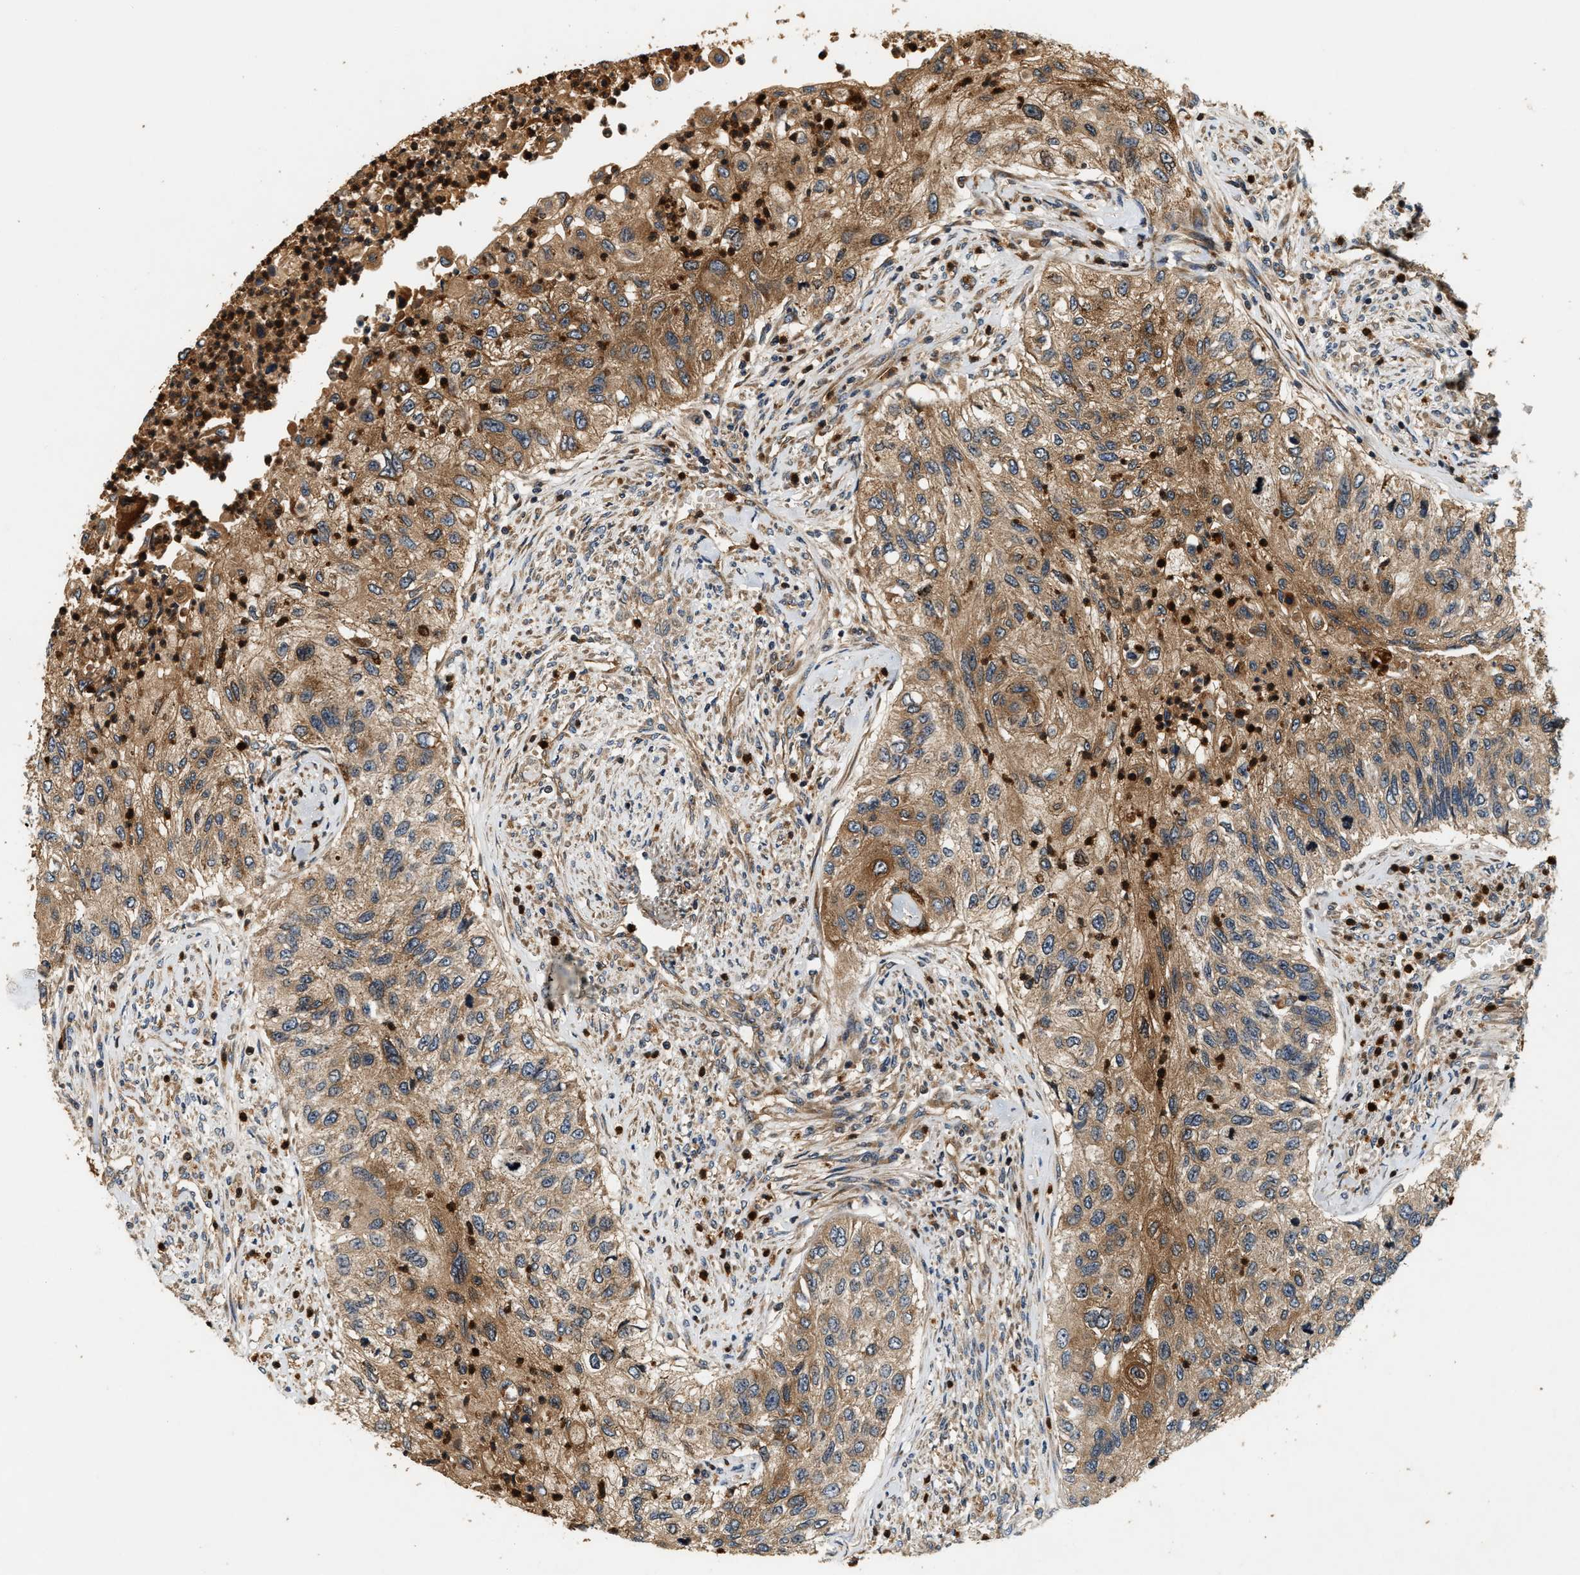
{"staining": {"intensity": "moderate", "quantity": ">75%", "location": "cytoplasmic/membranous"}, "tissue": "urothelial cancer", "cell_type": "Tumor cells", "image_type": "cancer", "snomed": [{"axis": "morphology", "description": "Urothelial carcinoma, High grade"}, {"axis": "topography", "description": "Urinary bladder"}], "caption": "This is an image of IHC staining of urothelial carcinoma (high-grade), which shows moderate staining in the cytoplasmic/membranous of tumor cells.", "gene": "SAMD9", "patient": {"sex": "female", "age": 60}}